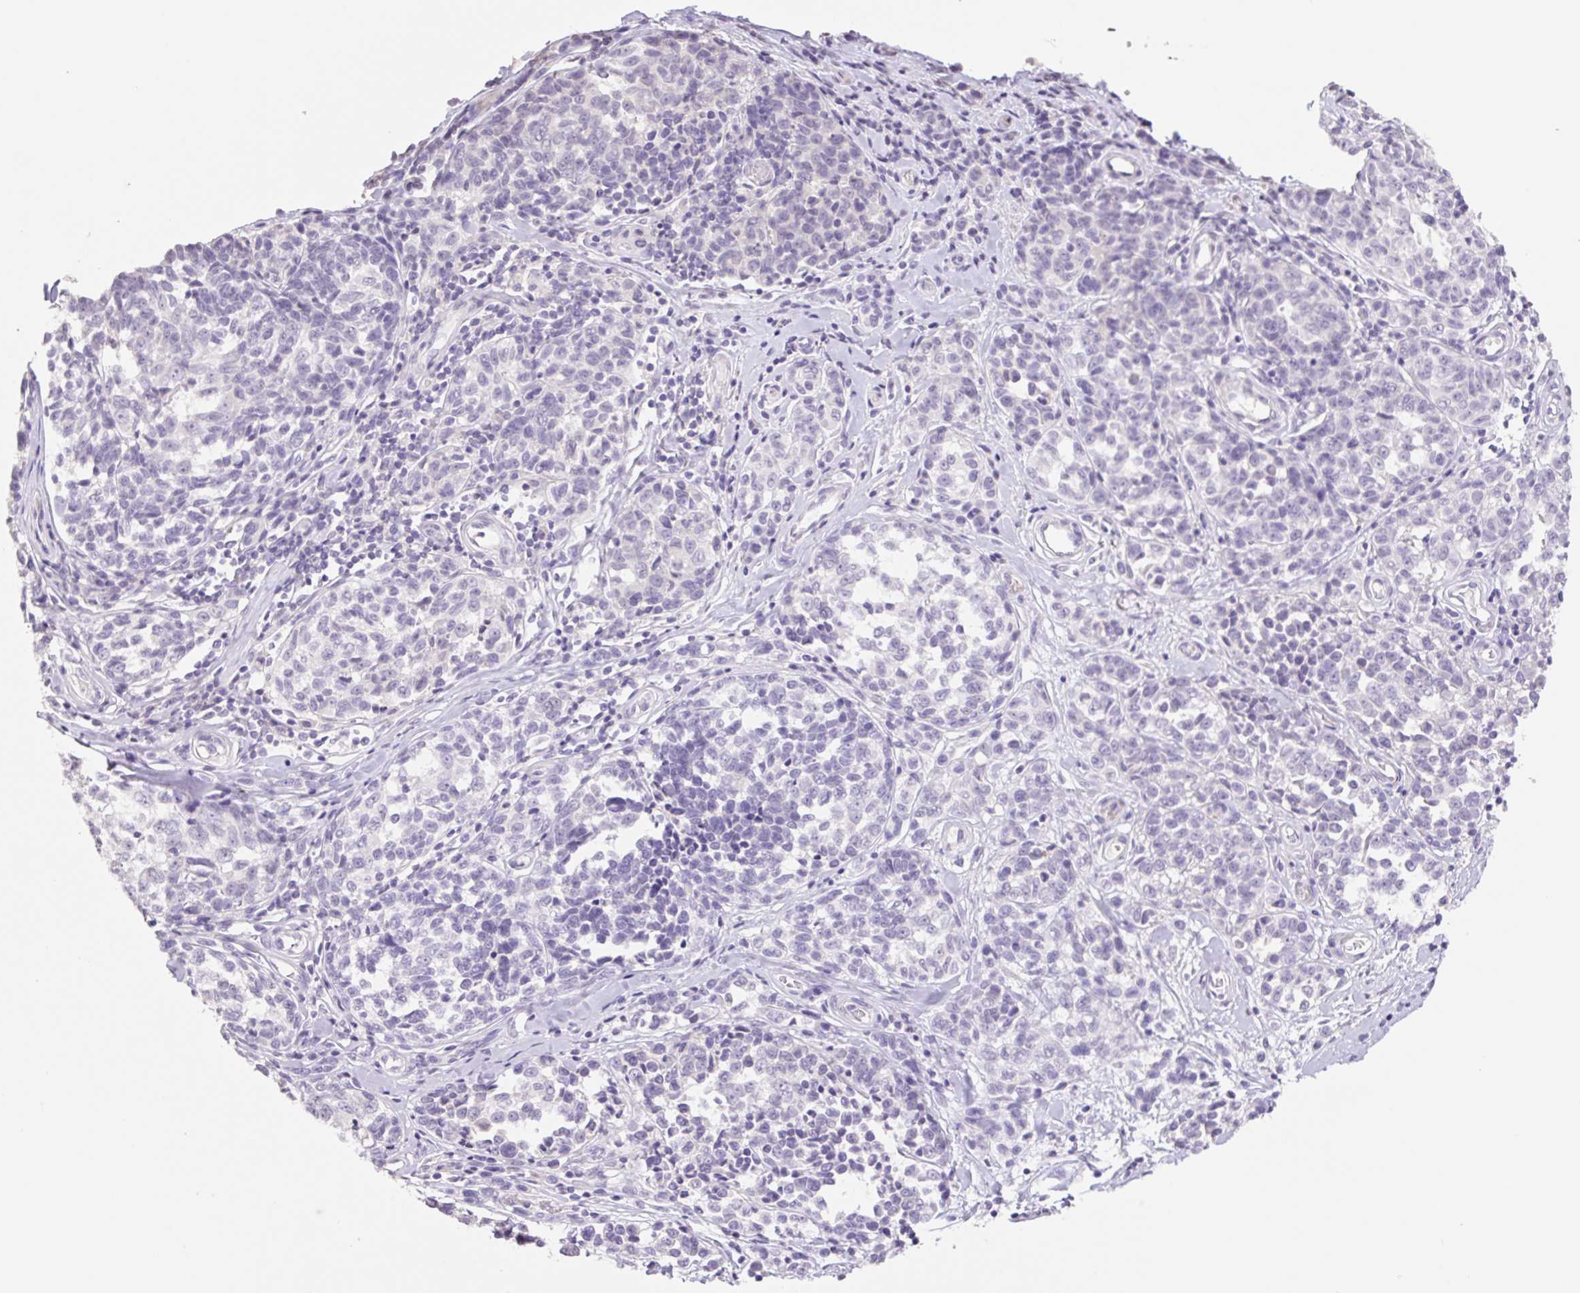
{"staining": {"intensity": "negative", "quantity": "none", "location": "none"}, "tissue": "melanoma", "cell_type": "Tumor cells", "image_type": "cancer", "snomed": [{"axis": "morphology", "description": "Malignant melanoma, NOS"}, {"axis": "topography", "description": "Skin"}], "caption": "Human malignant melanoma stained for a protein using IHC shows no positivity in tumor cells.", "gene": "HCRTR2", "patient": {"sex": "female", "age": 64}}